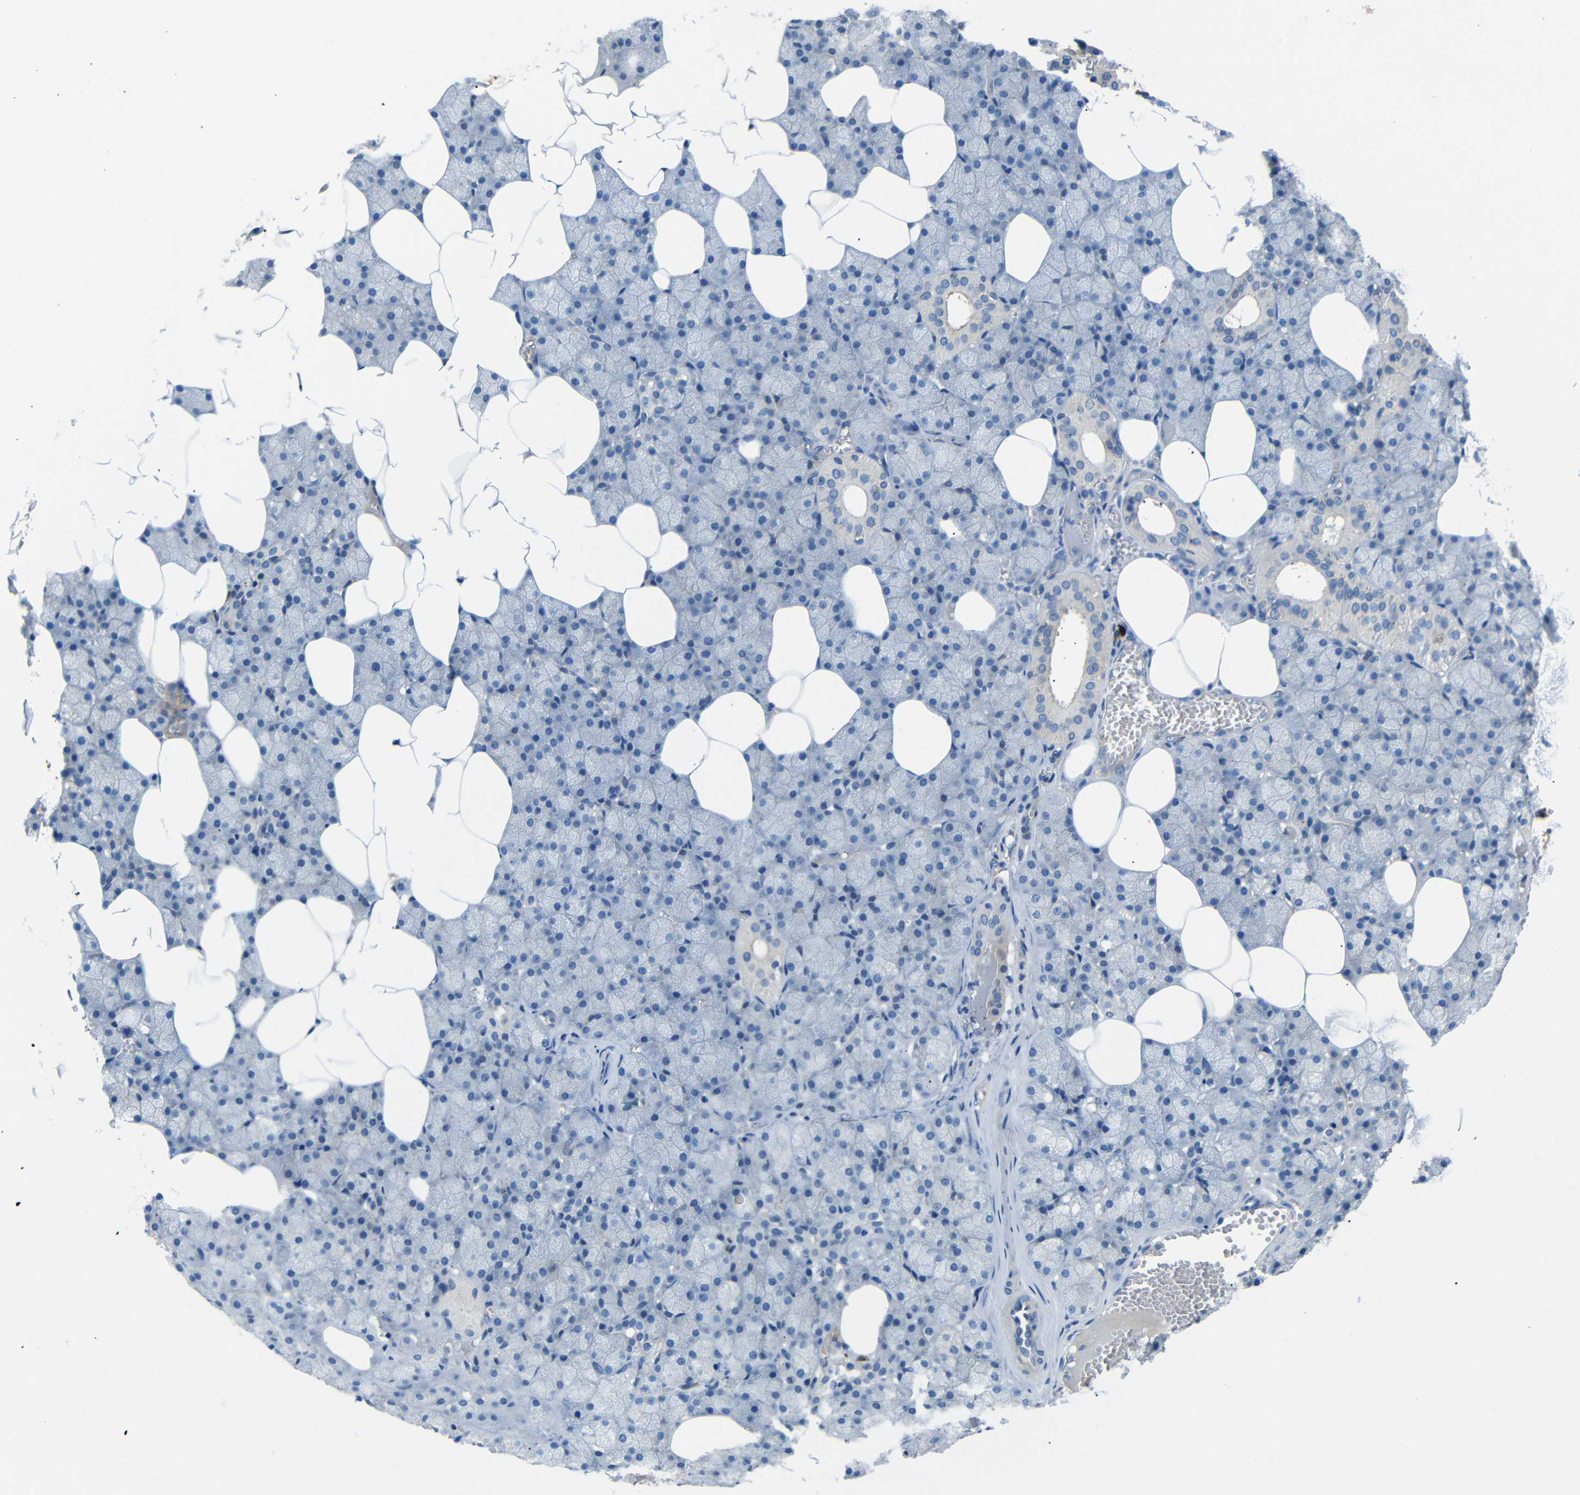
{"staining": {"intensity": "weak", "quantity": "25%-75%", "location": "cytoplasmic/membranous"}, "tissue": "salivary gland", "cell_type": "Glandular cells", "image_type": "normal", "snomed": [{"axis": "morphology", "description": "Normal tissue, NOS"}, {"axis": "topography", "description": "Salivary gland"}], "caption": "An immunohistochemistry (IHC) image of benign tissue is shown. Protein staining in brown highlights weak cytoplasmic/membranous positivity in salivary gland within glandular cells.", "gene": "MYO1B", "patient": {"sex": "male", "age": 62}}